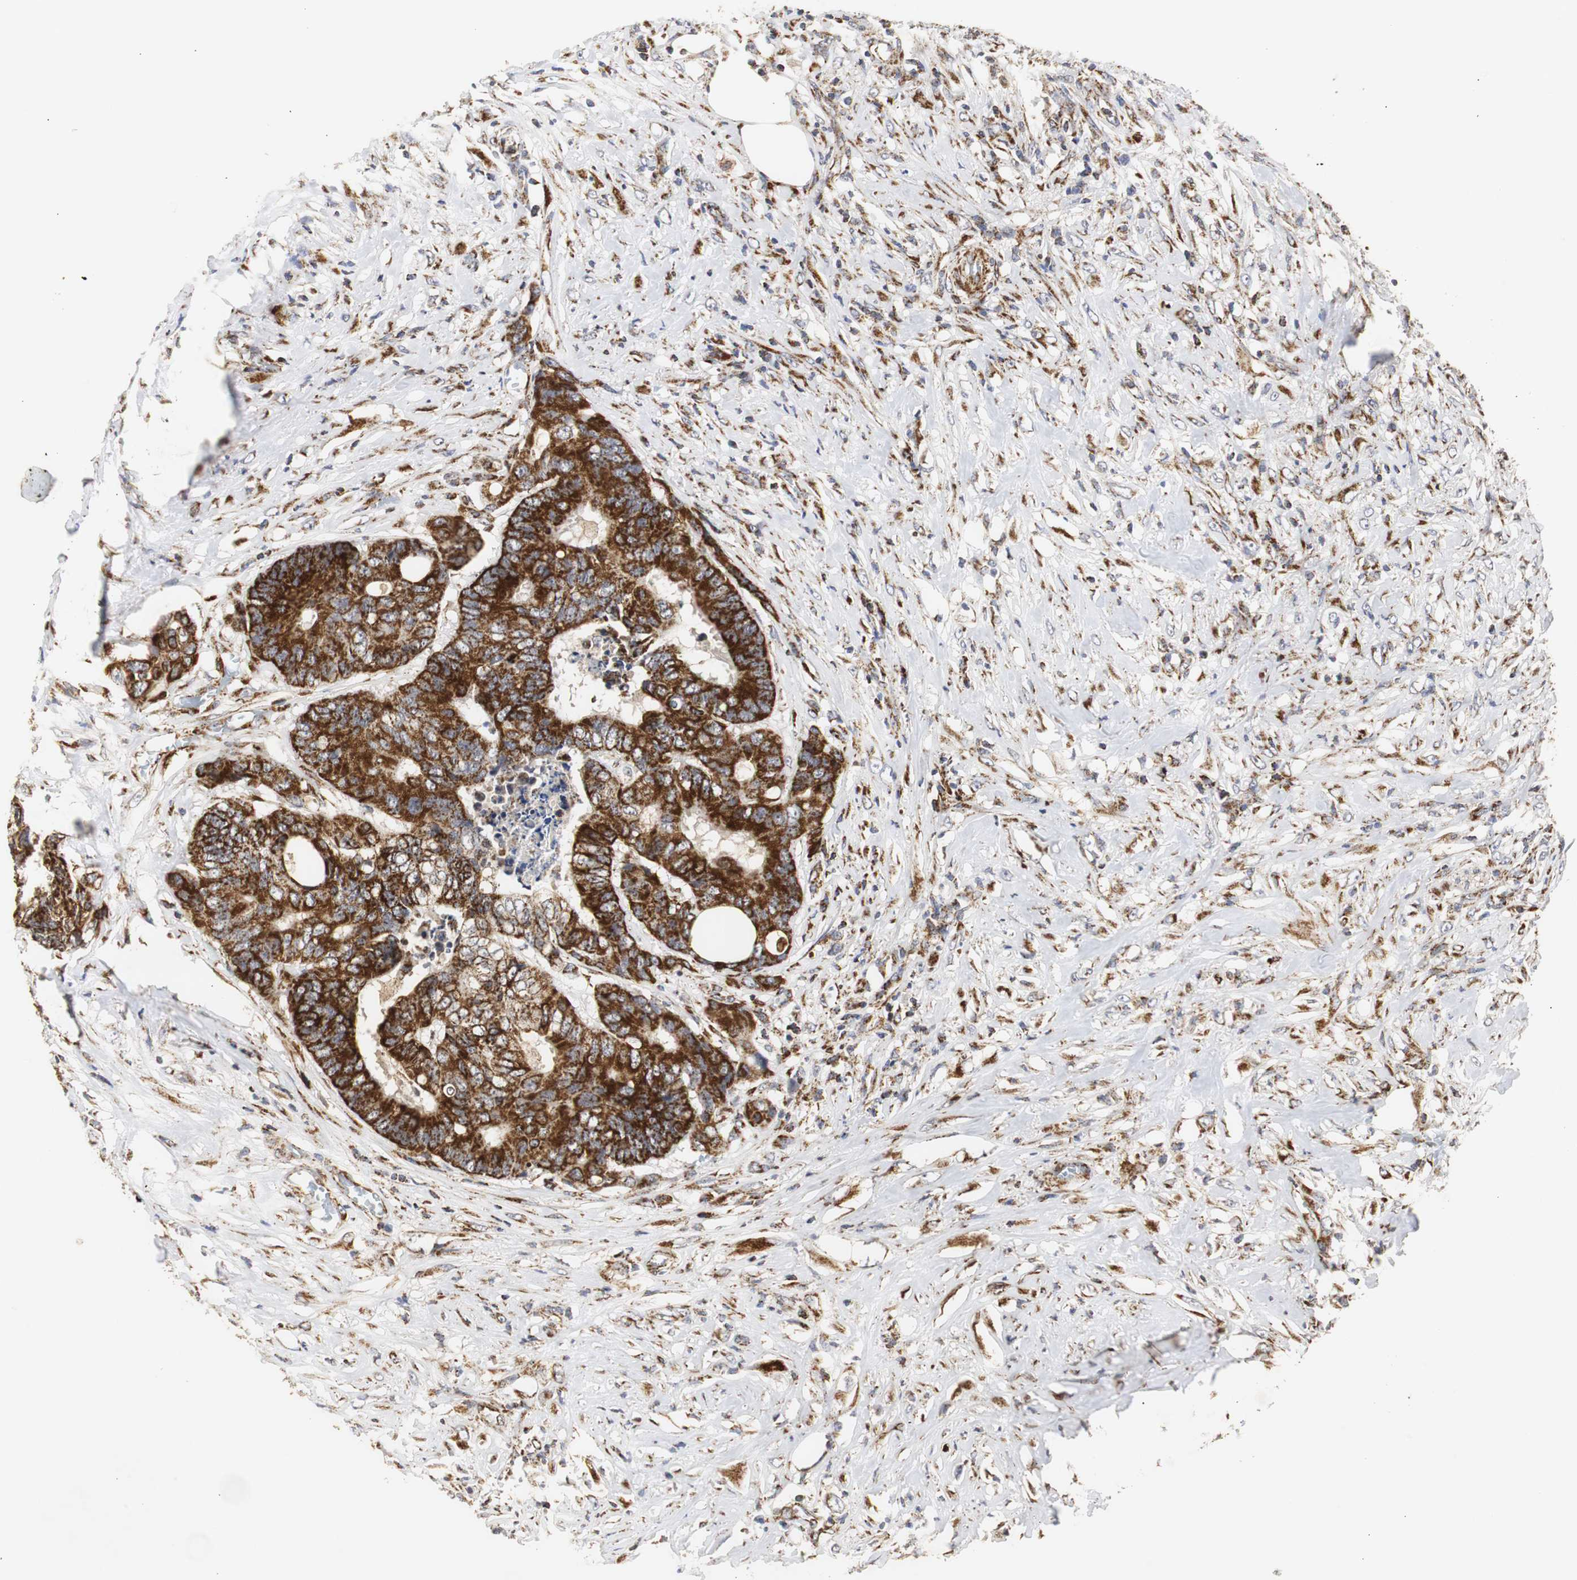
{"staining": {"intensity": "strong", "quantity": ">75%", "location": "cytoplasmic/membranous"}, "tissue": "colorectal cancer", "cell_type": "Tumor cells", "image_type": "cancer", "snomed": [{"axis": "morphology", "description": "Adenocarcinoma, NOS"}, {"axis": "topography", "description": "Rectum"}], "caption": "There is high levels of strong cytoplasmic/membranous staining in tumor cells of colorectal adenocarcinoma, as demonstrated by immunohistochemical staining (brown color).", "gene": "HSD17B10", "patient": {"sex": "male", "age": 55}}